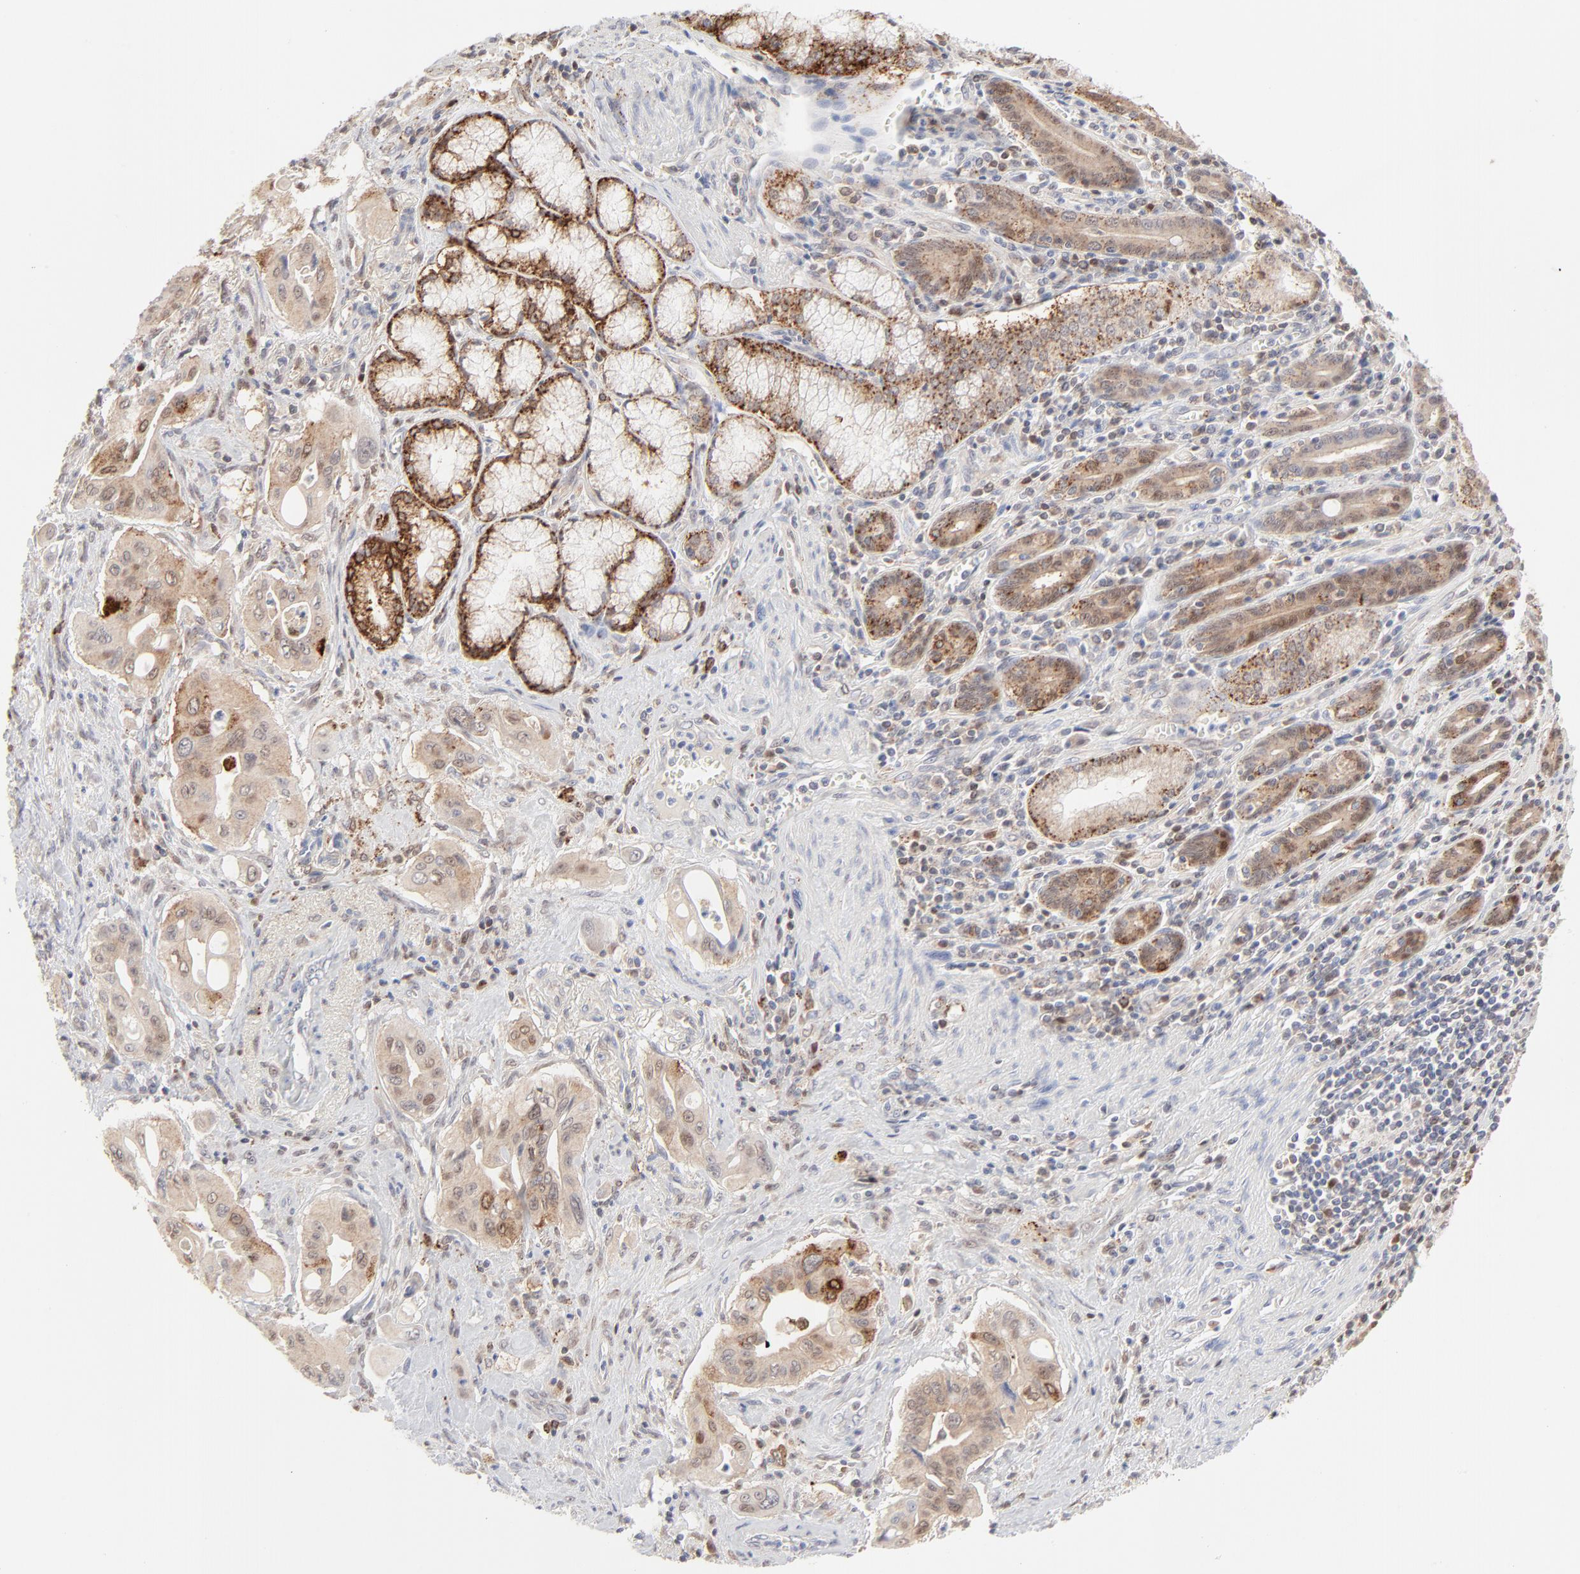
{"staining": {"intensity": "negative", "quantity": "none", "location": "none"}, "tissue": "pancreatic cancer", "cell_type": "Tumor cells", "image_type": "cancer", "snomed": [{"axis": "morphology", "description": "Adenocarcinoma, NOS"}, {"axis": "topography", "description": "Pancreas"}], "caption": "This is a histopathology image of immunohistochemistry staining of pancreatic adenocarcinoma, which shows no staining in tumor cells.", "gene": "CDK6", "patient": {"sex": "male", "age": 77}}